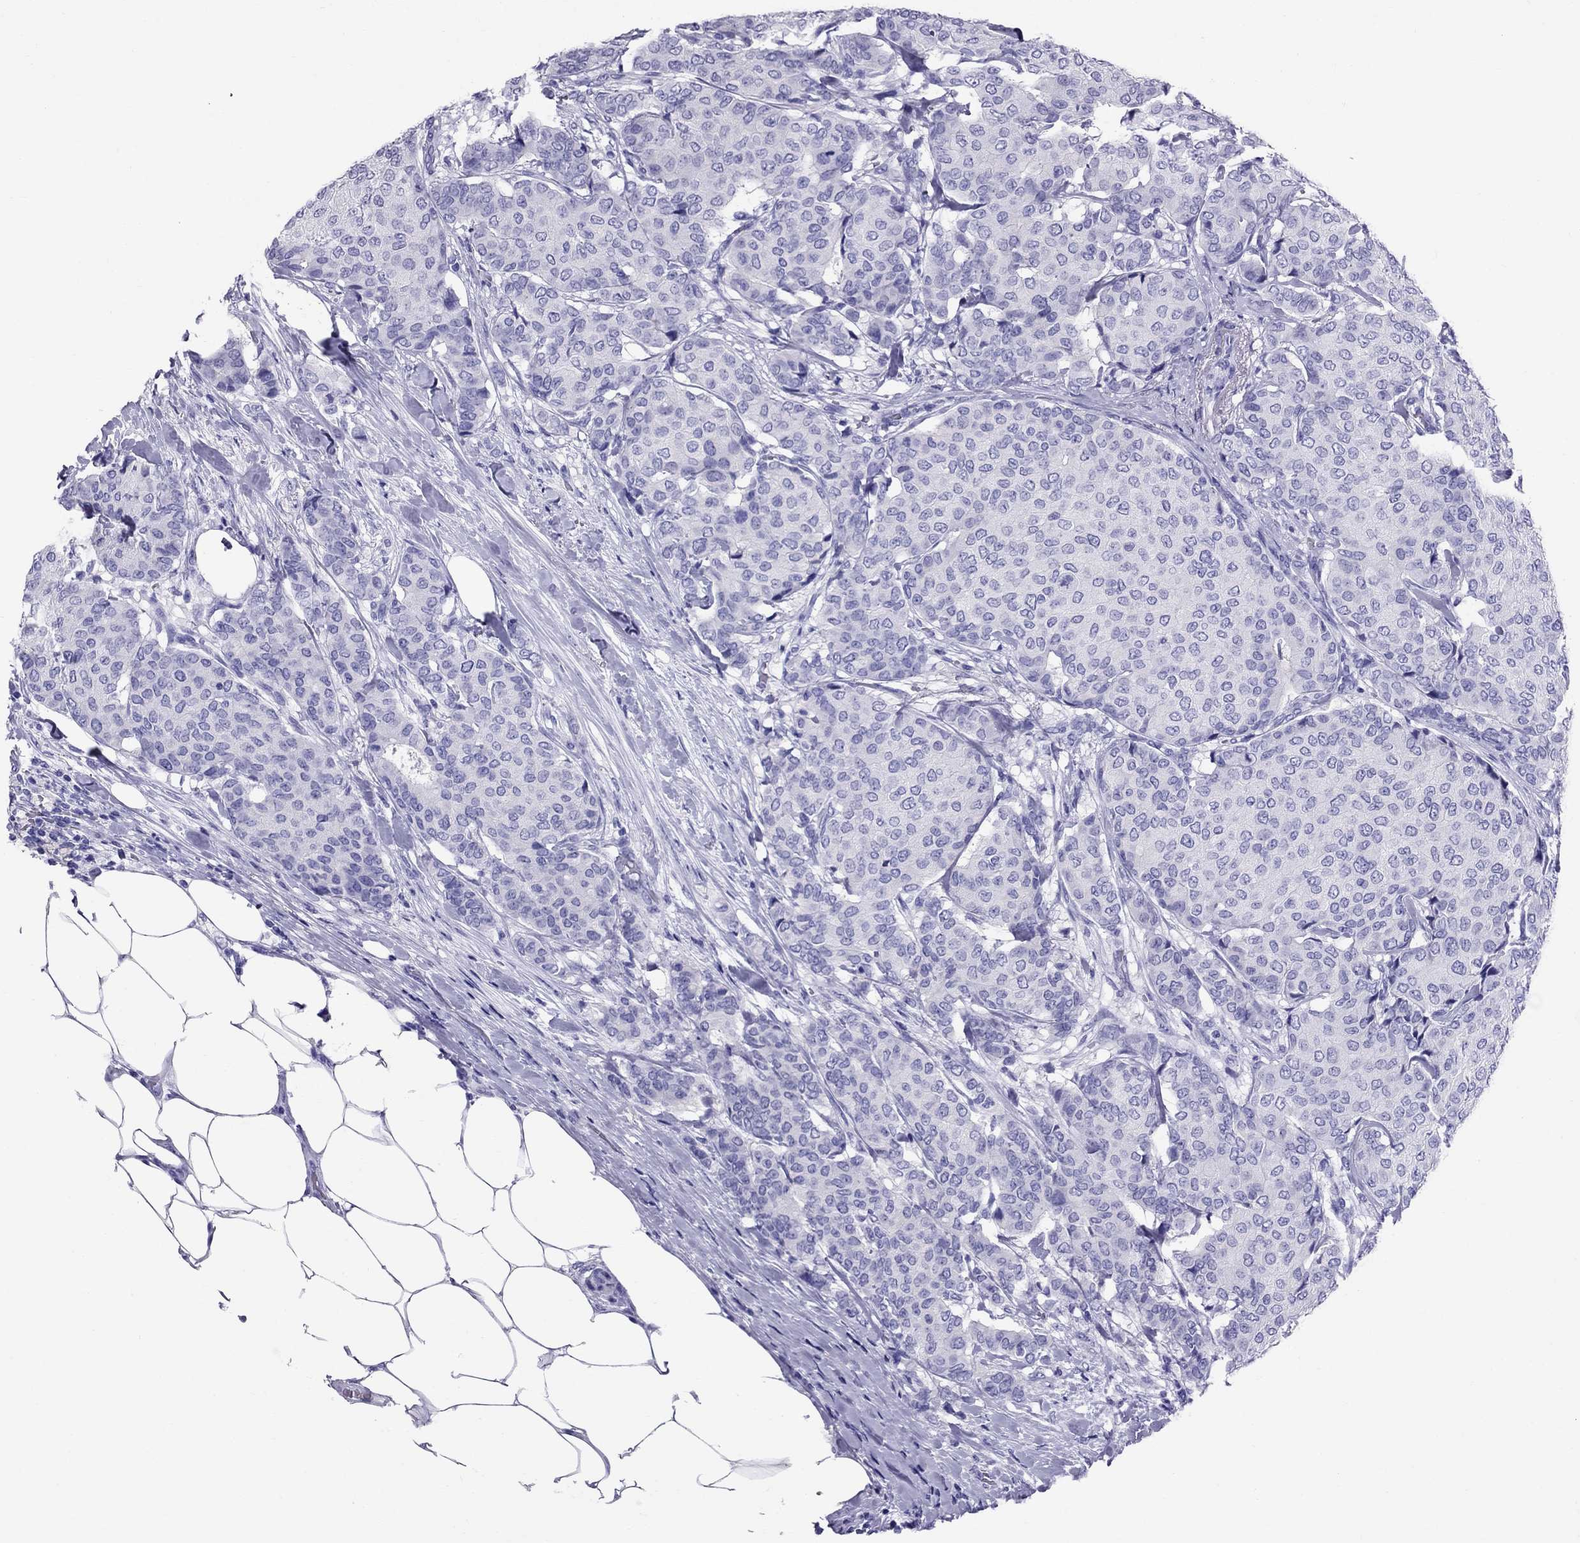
{"staining": {"intensity": "negative", "quantity": "none", "location": "none"}, "tissue": "breast cancer", "cell_type": "Tumor cells", "image_type": "cancer", "snomed": [{"axis": "morphology", "description": "Duct carcinoma"}, {"axis": "topography", "description": "Breast"}], "caption": "The immunohistochemistry micrograph has no significant expression in tumor cells of invasive ductal carcinoma (breast) tissue. (DAB immunohistochemistry (IHC), high magnification).", "gene": "AVPR1B", "patient": {"sex": "female", "age": 75}}